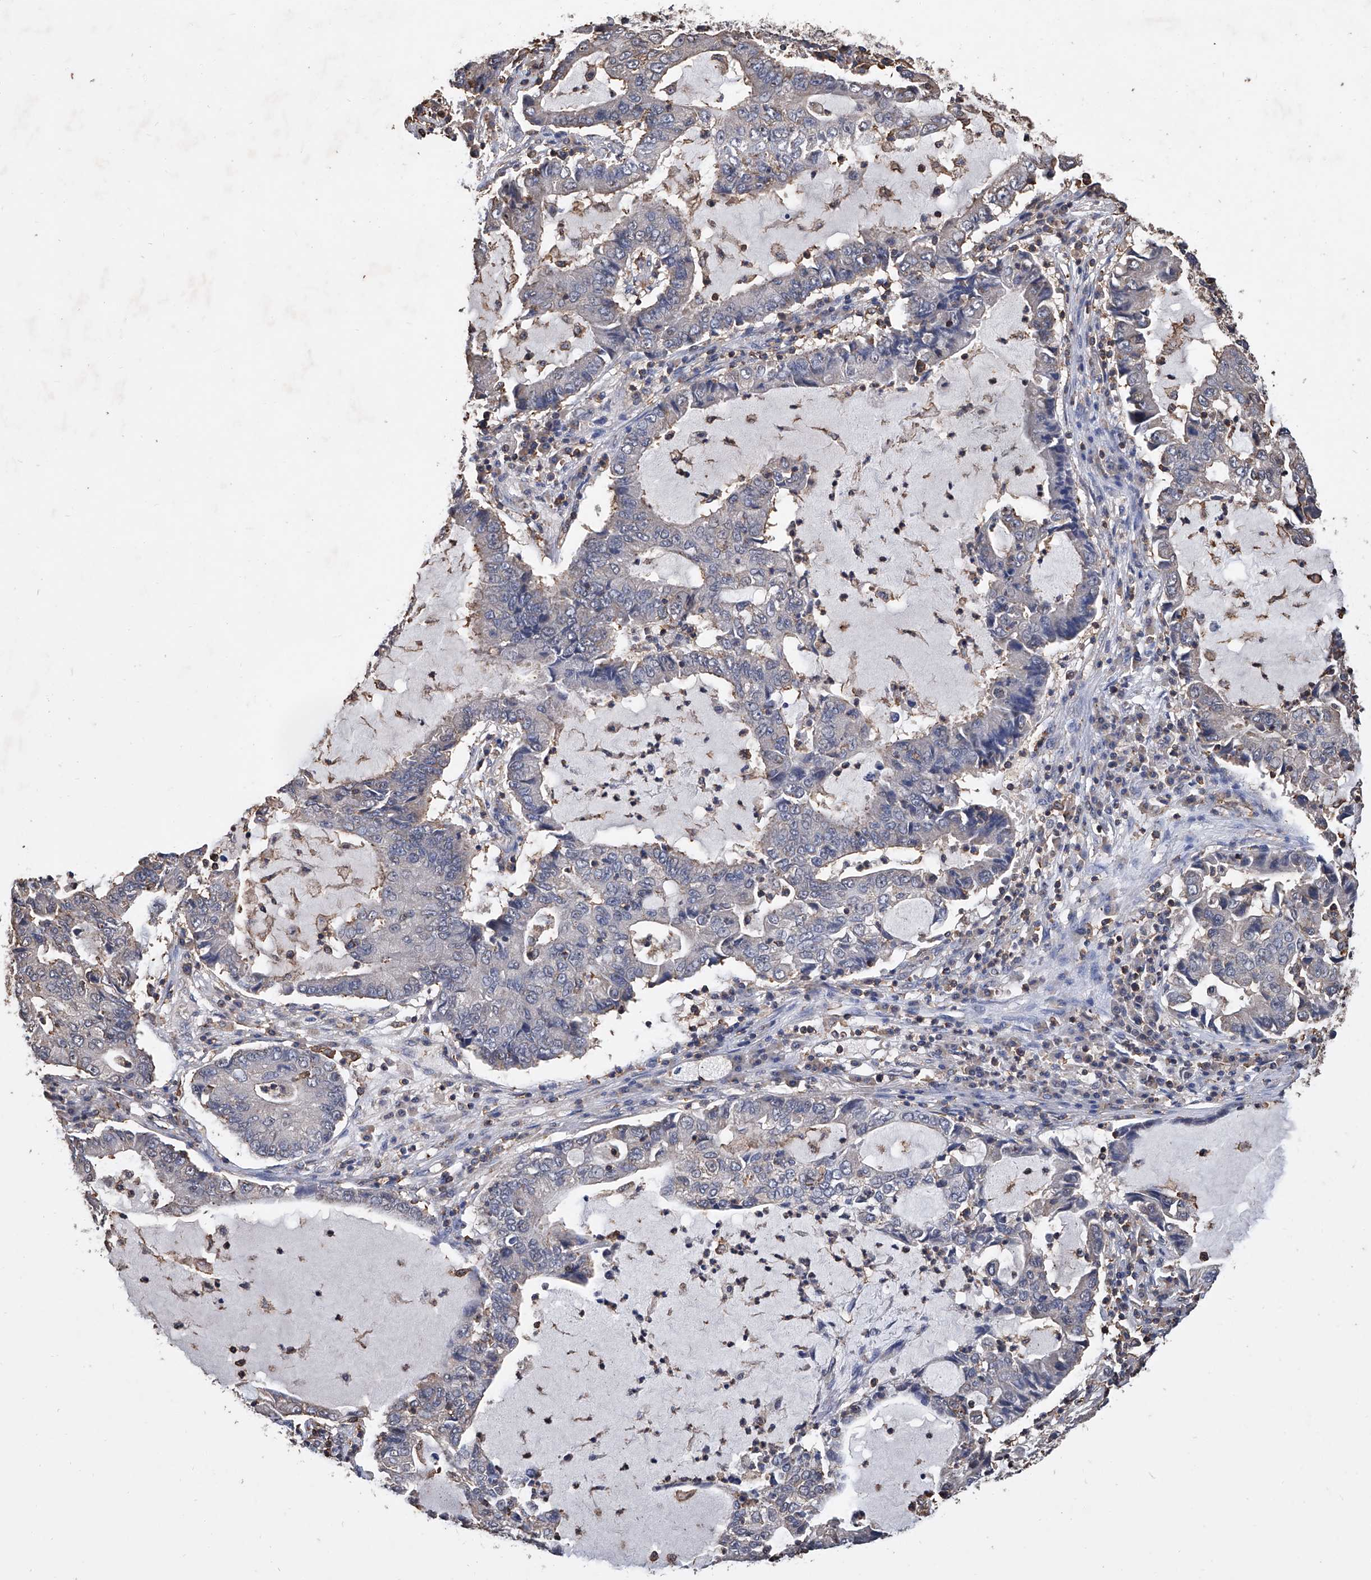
{"staining": {"intensity": "negative", "quantity": "none", "location": "none"}, "tissue": "lung cancer", "cell_type": "Tumor cells", "image_type": "cancer", "snomed": [{"axis": "morphology", "description": "Adenocarcinoma, NOS"}, {"axis": "topography", "description": "Lung"}], "caption": "Lung cancer (adenocarcinoma) stained for a protein using immunohistochemistry shows no expression tumor cells.", "gene": "GPT", "patient": {"sex": "female", "age": 51}}